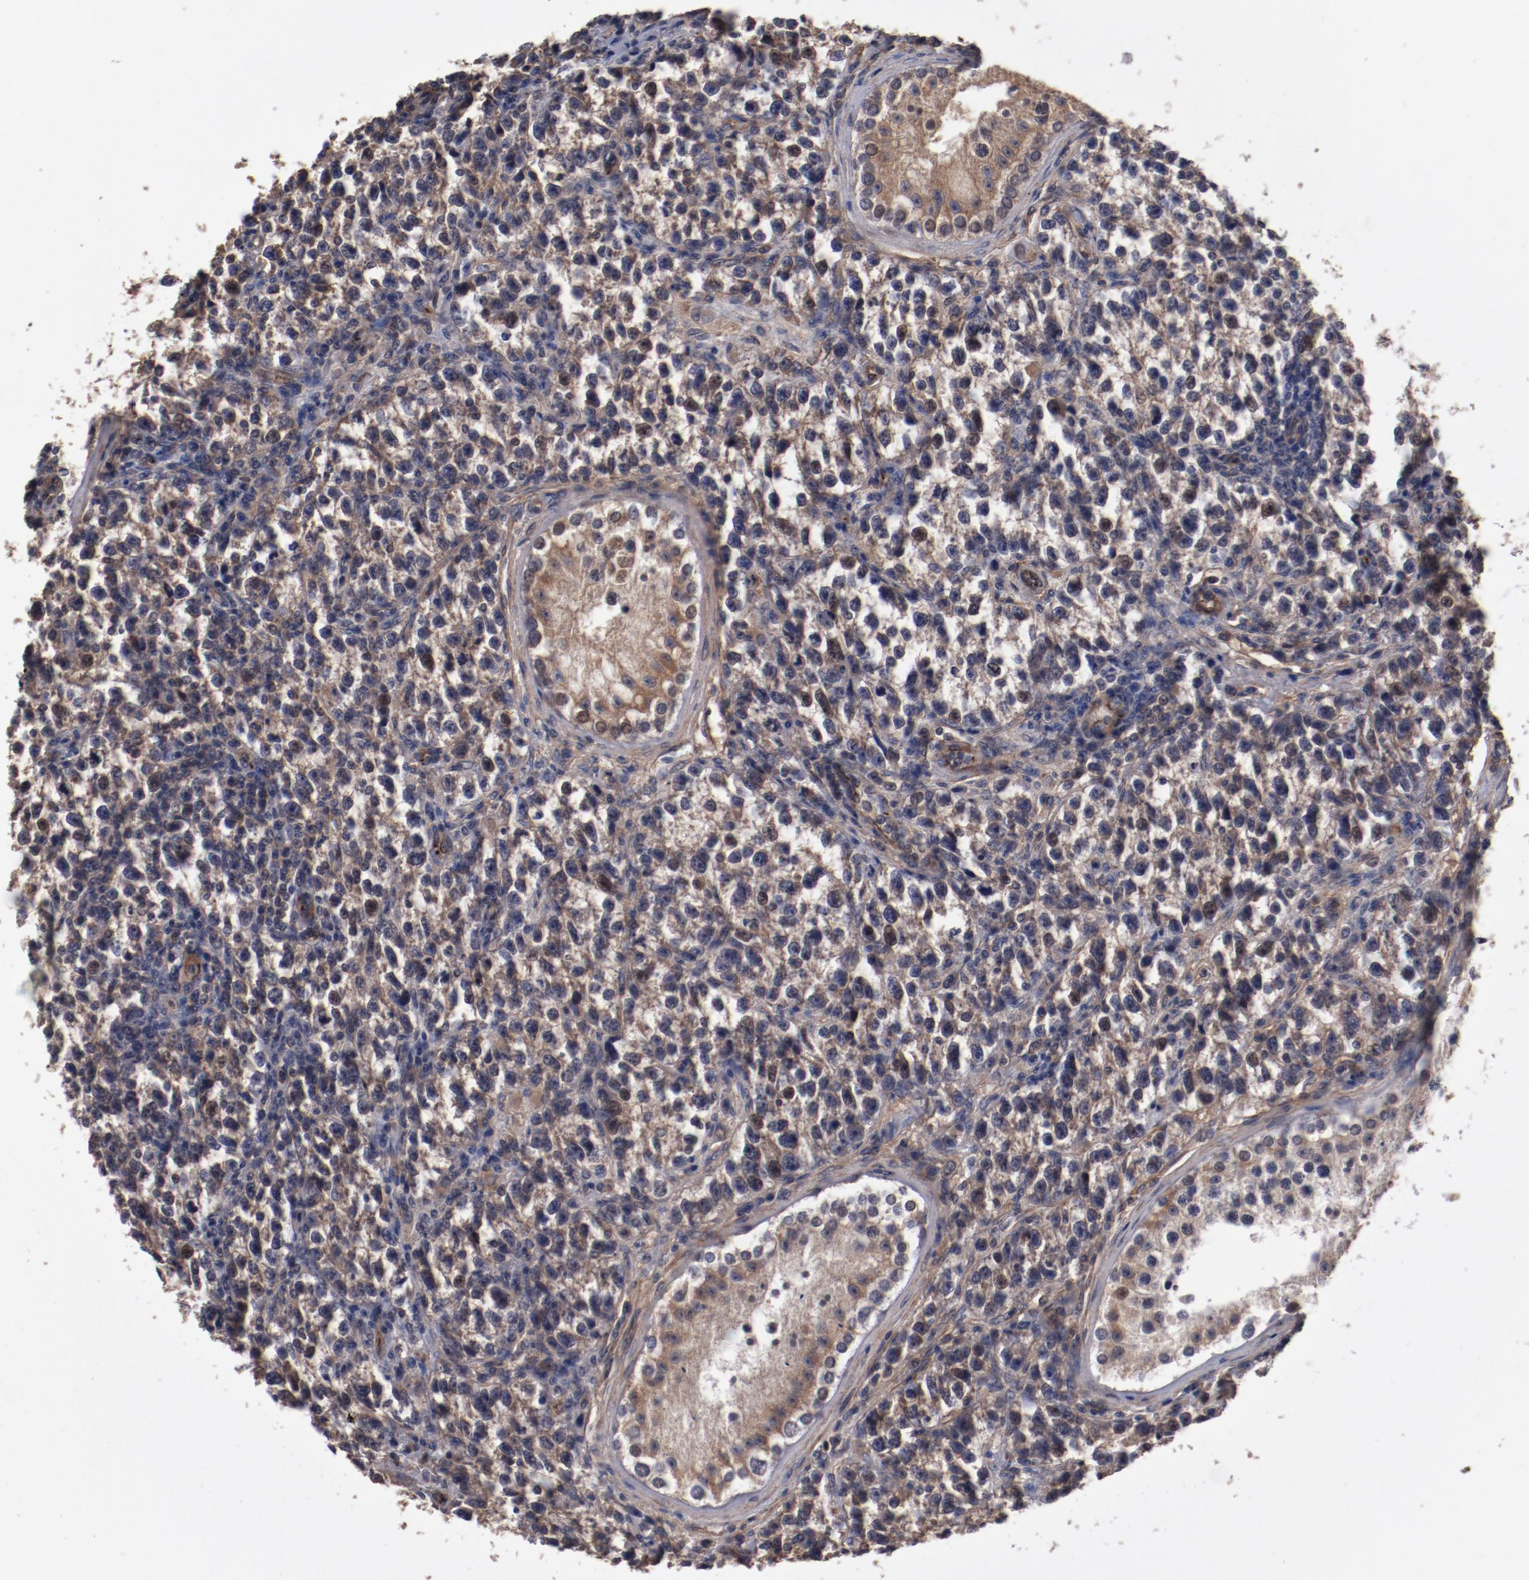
{"staining": {"intensity": "moderate", "quantity": ">75%", "location": "cytoplasmic/membranous"}, "tissue": "testis cancer", "cell_type": "Tumor cells", "image_type": "cancer", "snomed": [{"axis": "morphology", "description": "Seminoma, NOS"}, {"axis": "topography", "description": "Testis"}], "caption": "Immunohistochemical staining of testis cancer (seminoma) shows moderate cytoplasmic/membranous protein staining in about >75% of tumor cells.", "gene": "DIPK2B", "patient": {"sex": "male", "age": 38}}